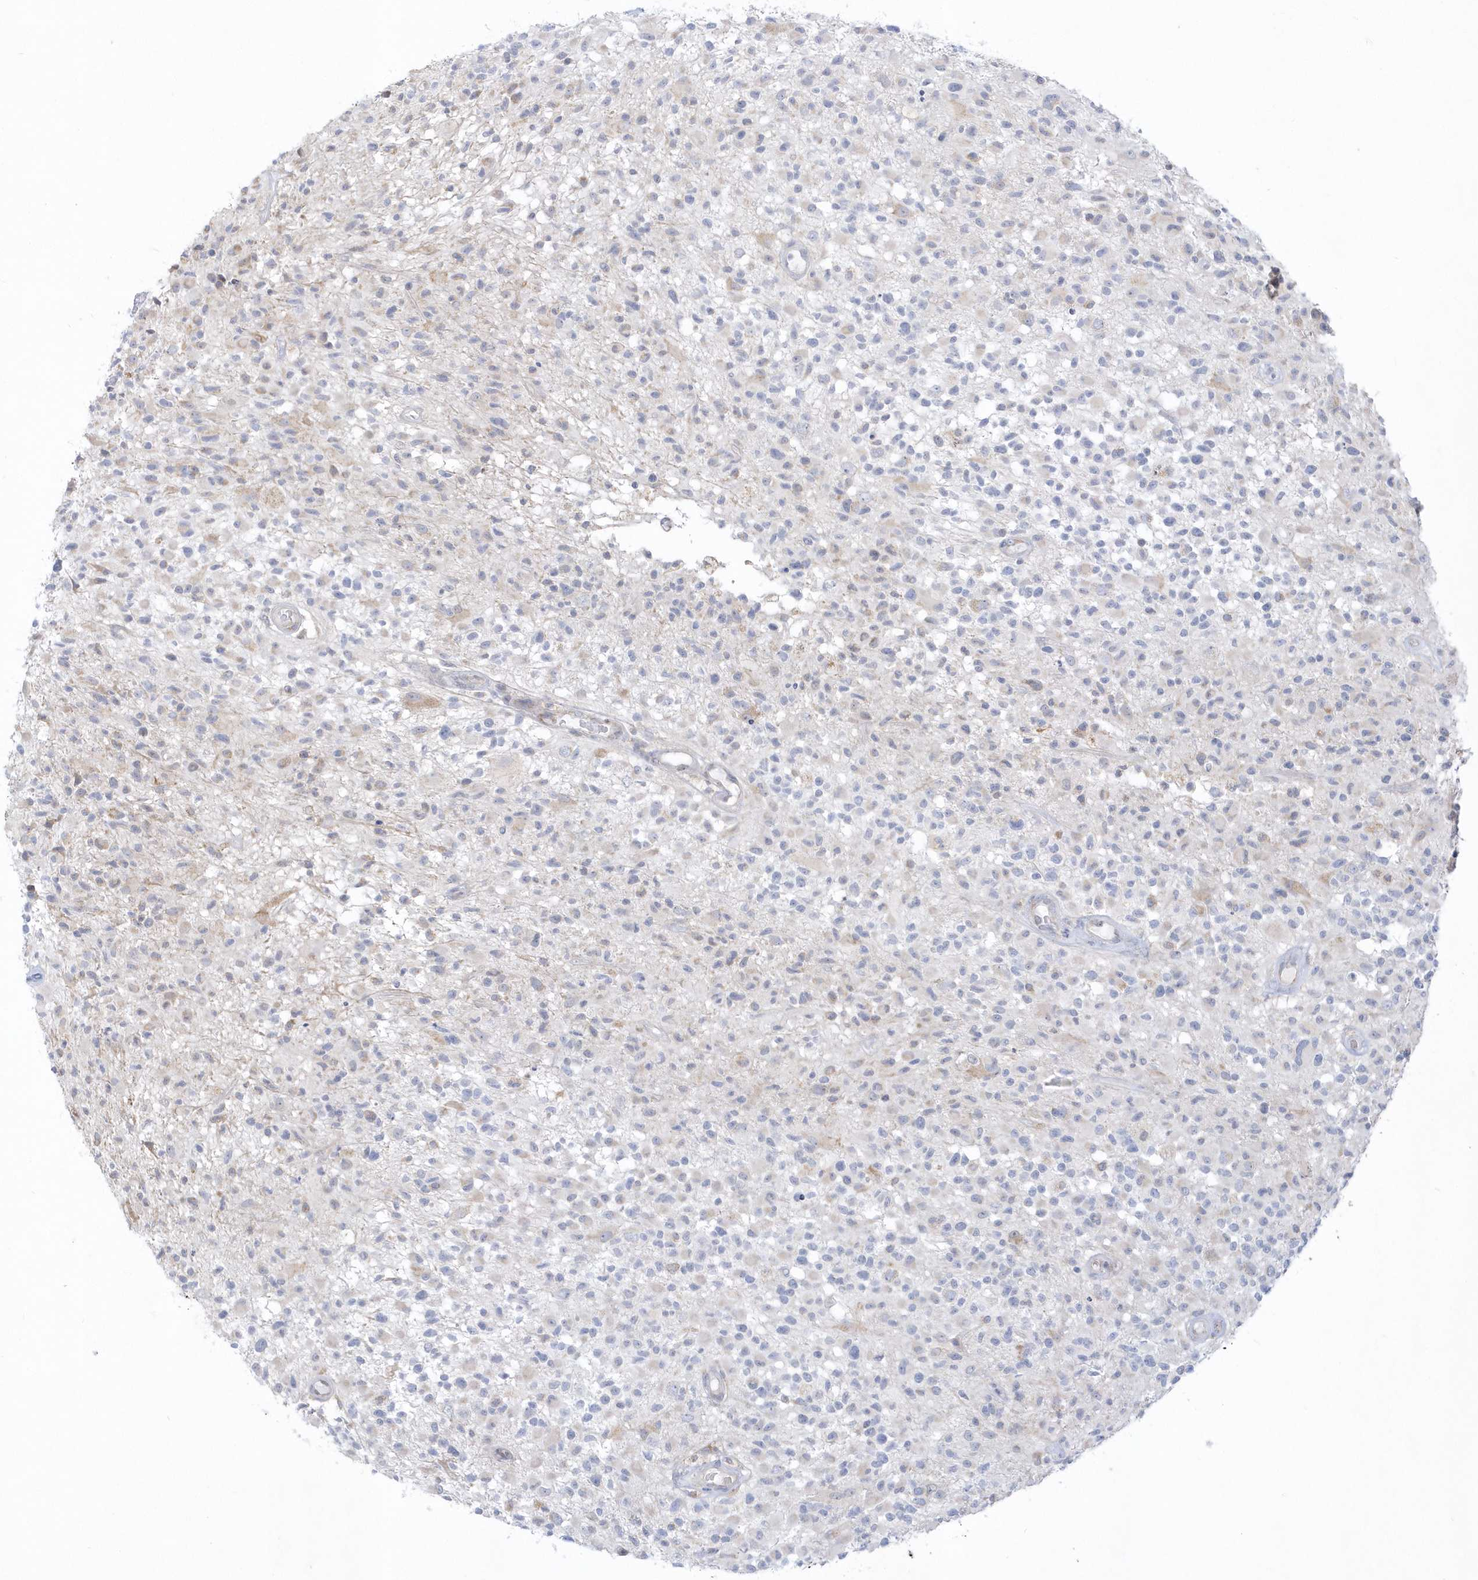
{"staining": {"intensity": "negative", "quantity": "none", "location": "none"}, "tissue": "glioma", "cell_type": "Tumor cells", "image_type": "cancer", "snomed": [{"axis": "morphology", "description": "Glioma, malignant, High grade"}, {"axis": "morphology", "description": "Glioblastoma, NOS"}, {"axis": "topography", "description": "Brain"}], "caption": "Tumor cells show no significant expression in malignant high-grade glioma.", "gene": "PCBD1", "patient": {"sex": "male", "age": 60}}